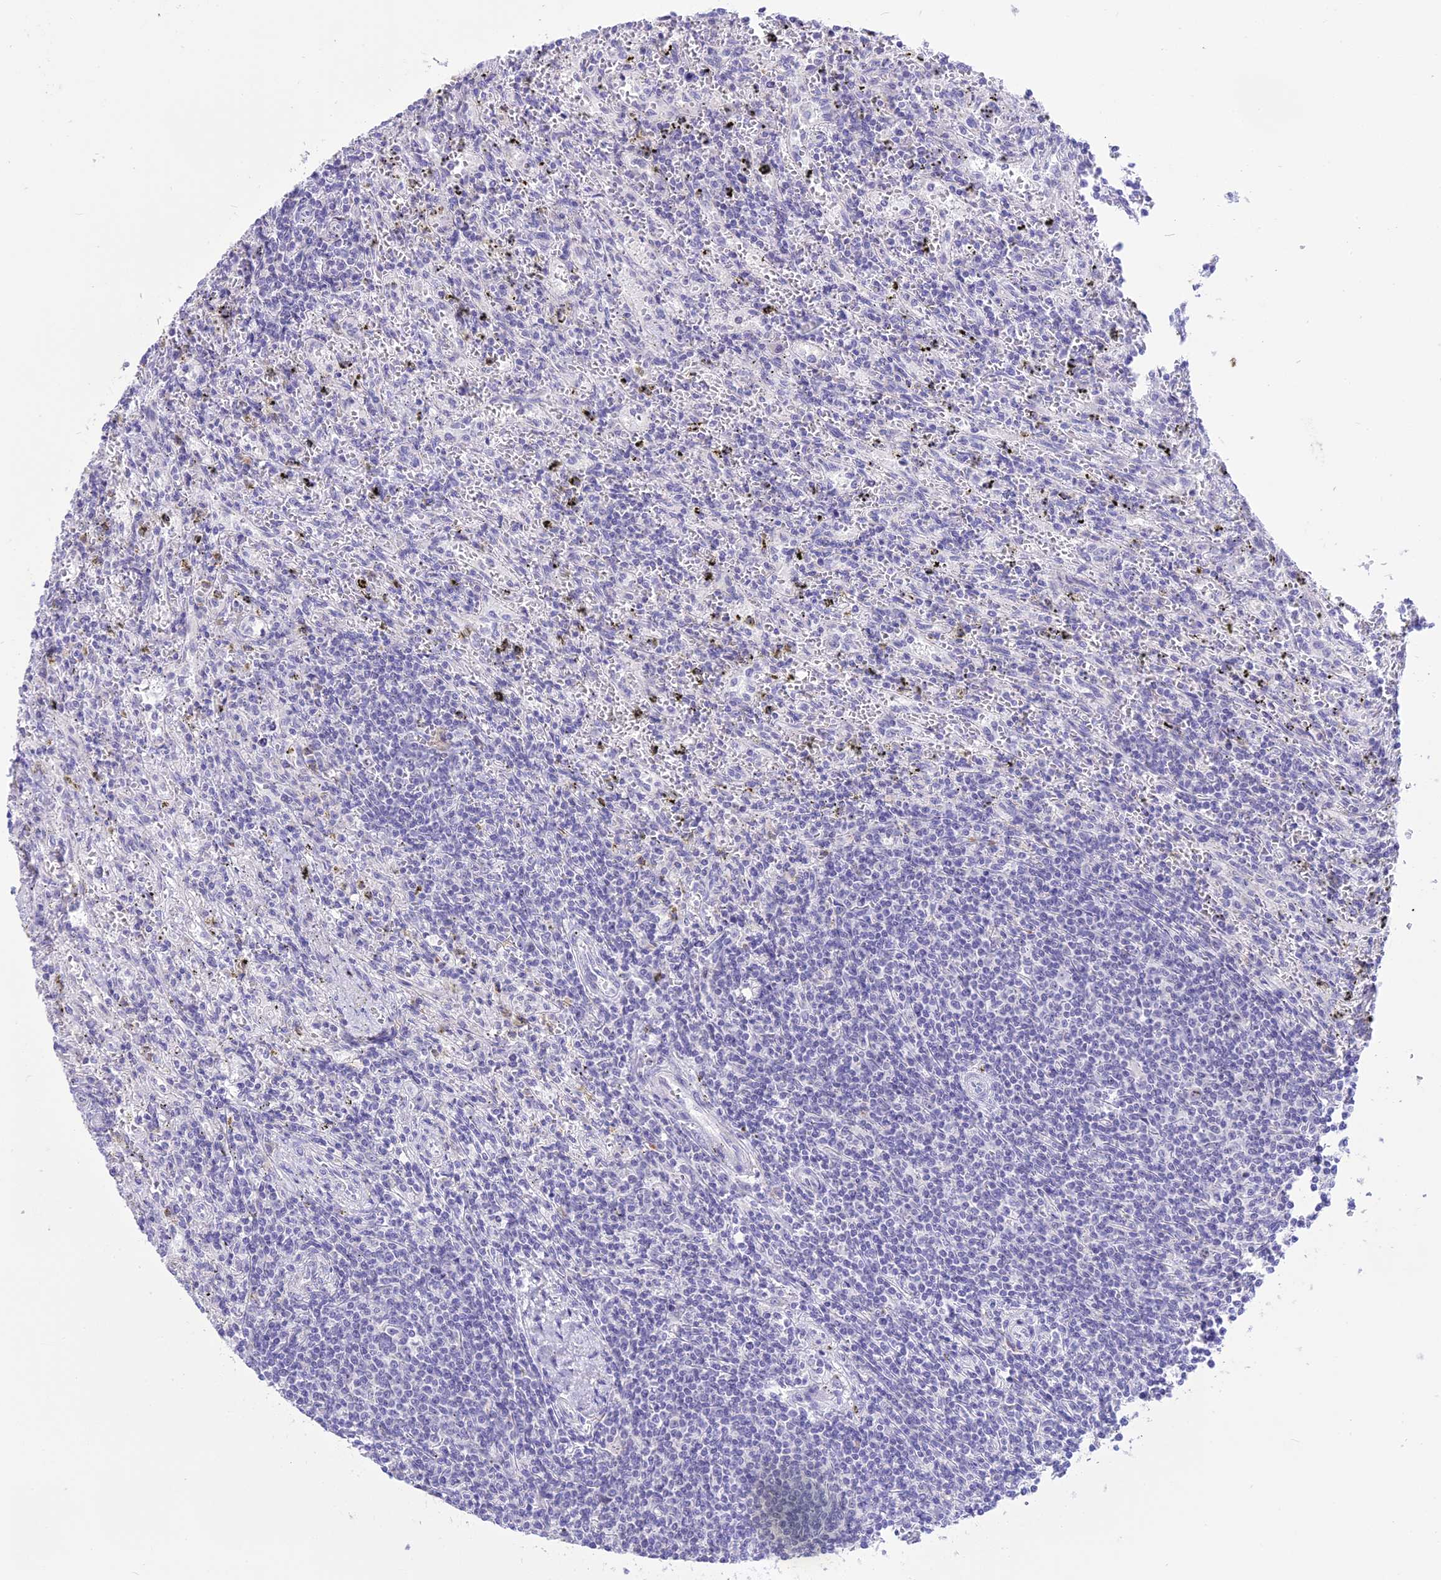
{"staining": {"intensity": "negative", "quantity": "none", "location": "none"}, "tissue": "lymphoma", "cell_type": "Tumor cells", "image_type": "cancer", "snomed": [{"axis": "morphology", "description": "Malignant lymphoma, non-Hodgkin's type, Low grade"}, {"axis": "topography", "description": "Spleen"}], "caption": "Protein analysis of lymphoma demonstrates no significant expression in tumor cells.", "gene": "CMSS1", "patient": {"sex": "male", "age": 76}}